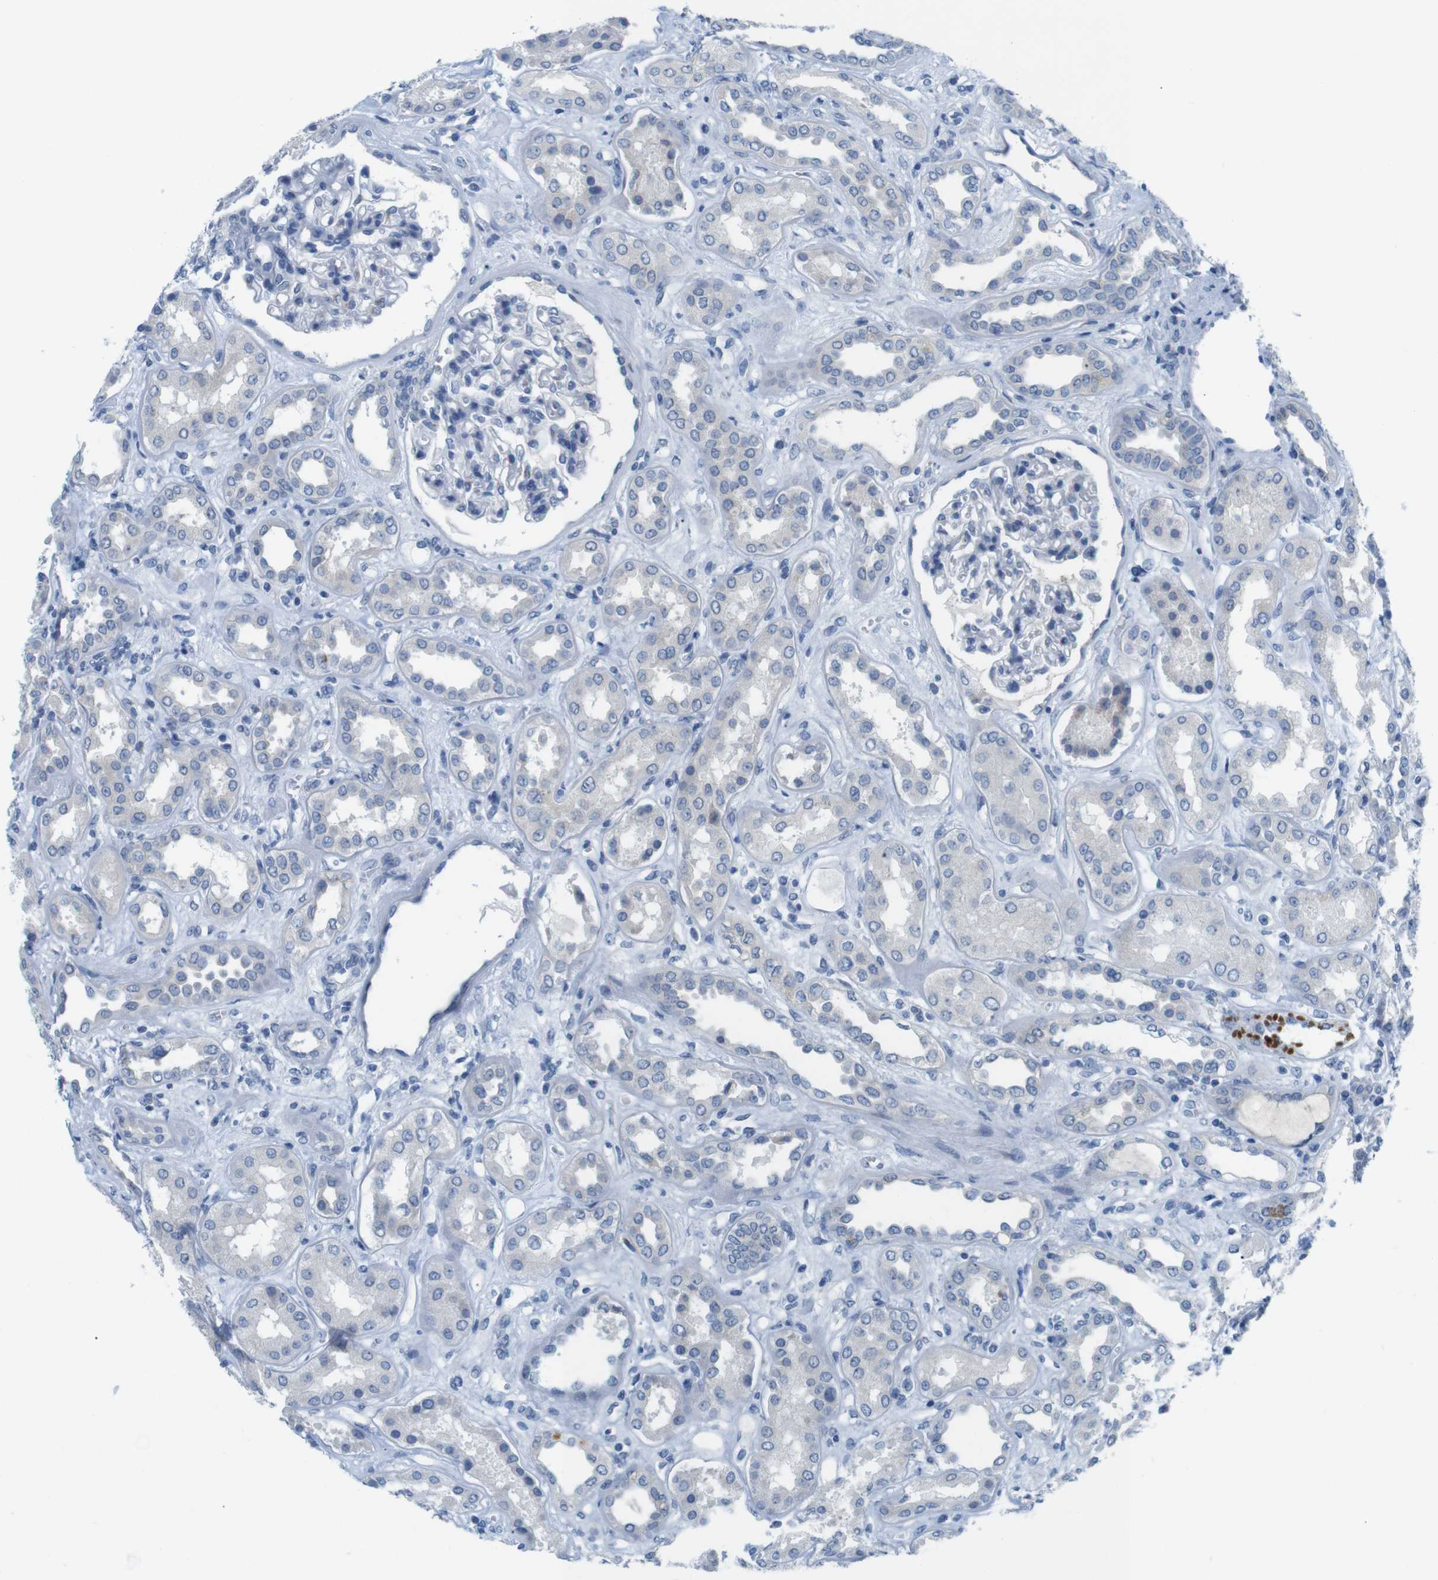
{"staining": {"intensity": "negative", "quantity": "none", "location": "none"}, "tissue": "kidney", "cell_type": "Cells in glomeruli", "image_type": "normal", "snomed": [{"axis": "morphology", "description": "Normal tissue, NOS"}, {"axis": "topography", "description": "Kidney"}], "caption": "This is an IHC micrograph of benign human kidney. There is no staining in cells in glomeruli.", "gene": "GOLGA2", "patient": {"sex": "male", "age": 59}}